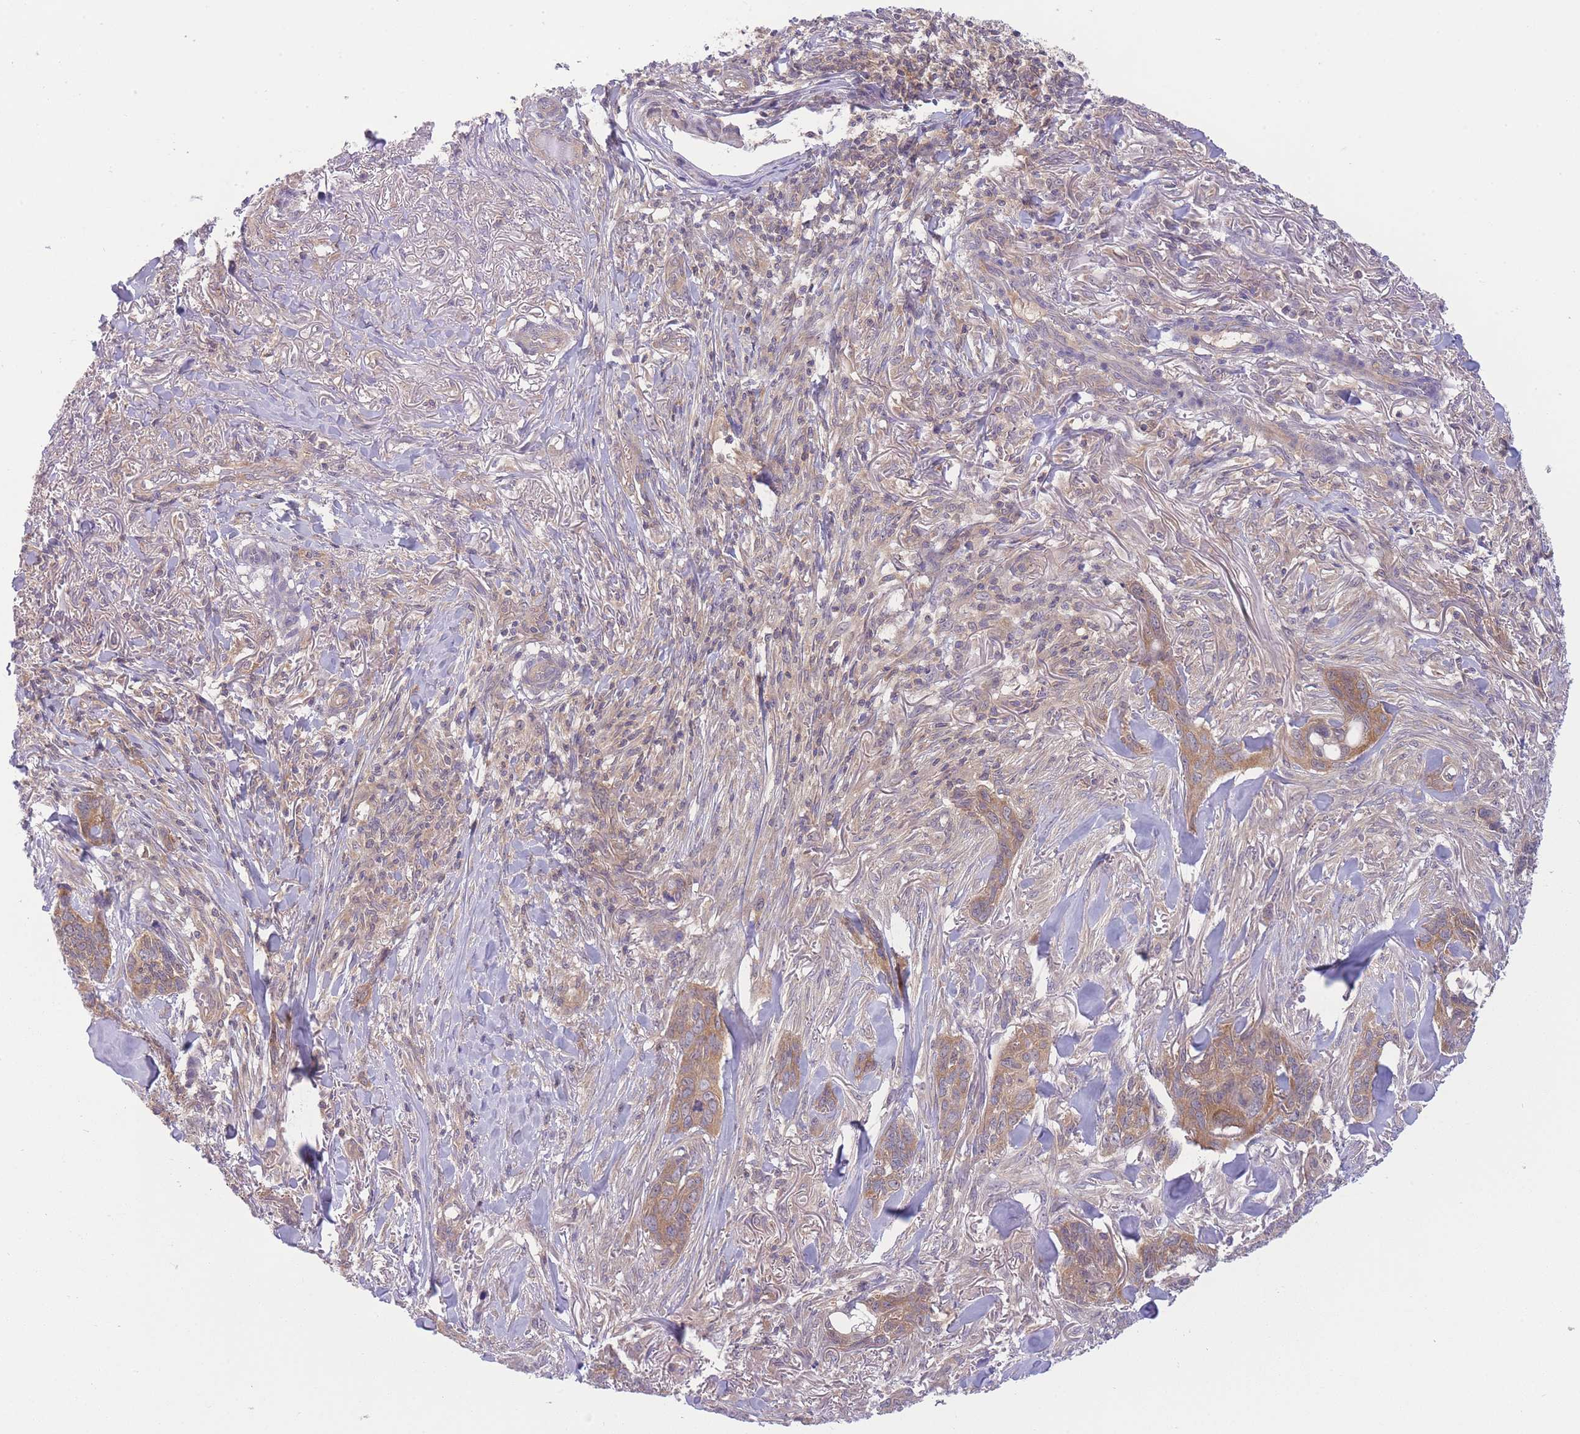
{"staining": {"intensity": "moderate", "quantity": ">75%", "location": "cytoplasmic/membranous"}, "tissue": "skin cancer", "cell_type": "Tumor cells", "image_type": "cancer", "snomed": [{"axis": "morphology", "description": "Basal cell carcinoma"}, {"axis": "topography", "description": "Skin"}], "caption": "This is a micrograph of immunohistochemistry staining of skin cancer, which shows moderate positivity in the cytoplasmic/membranous of tumor cells.", "gene": "PFDN6", "patient": {"sex": "male", "age": 86}}